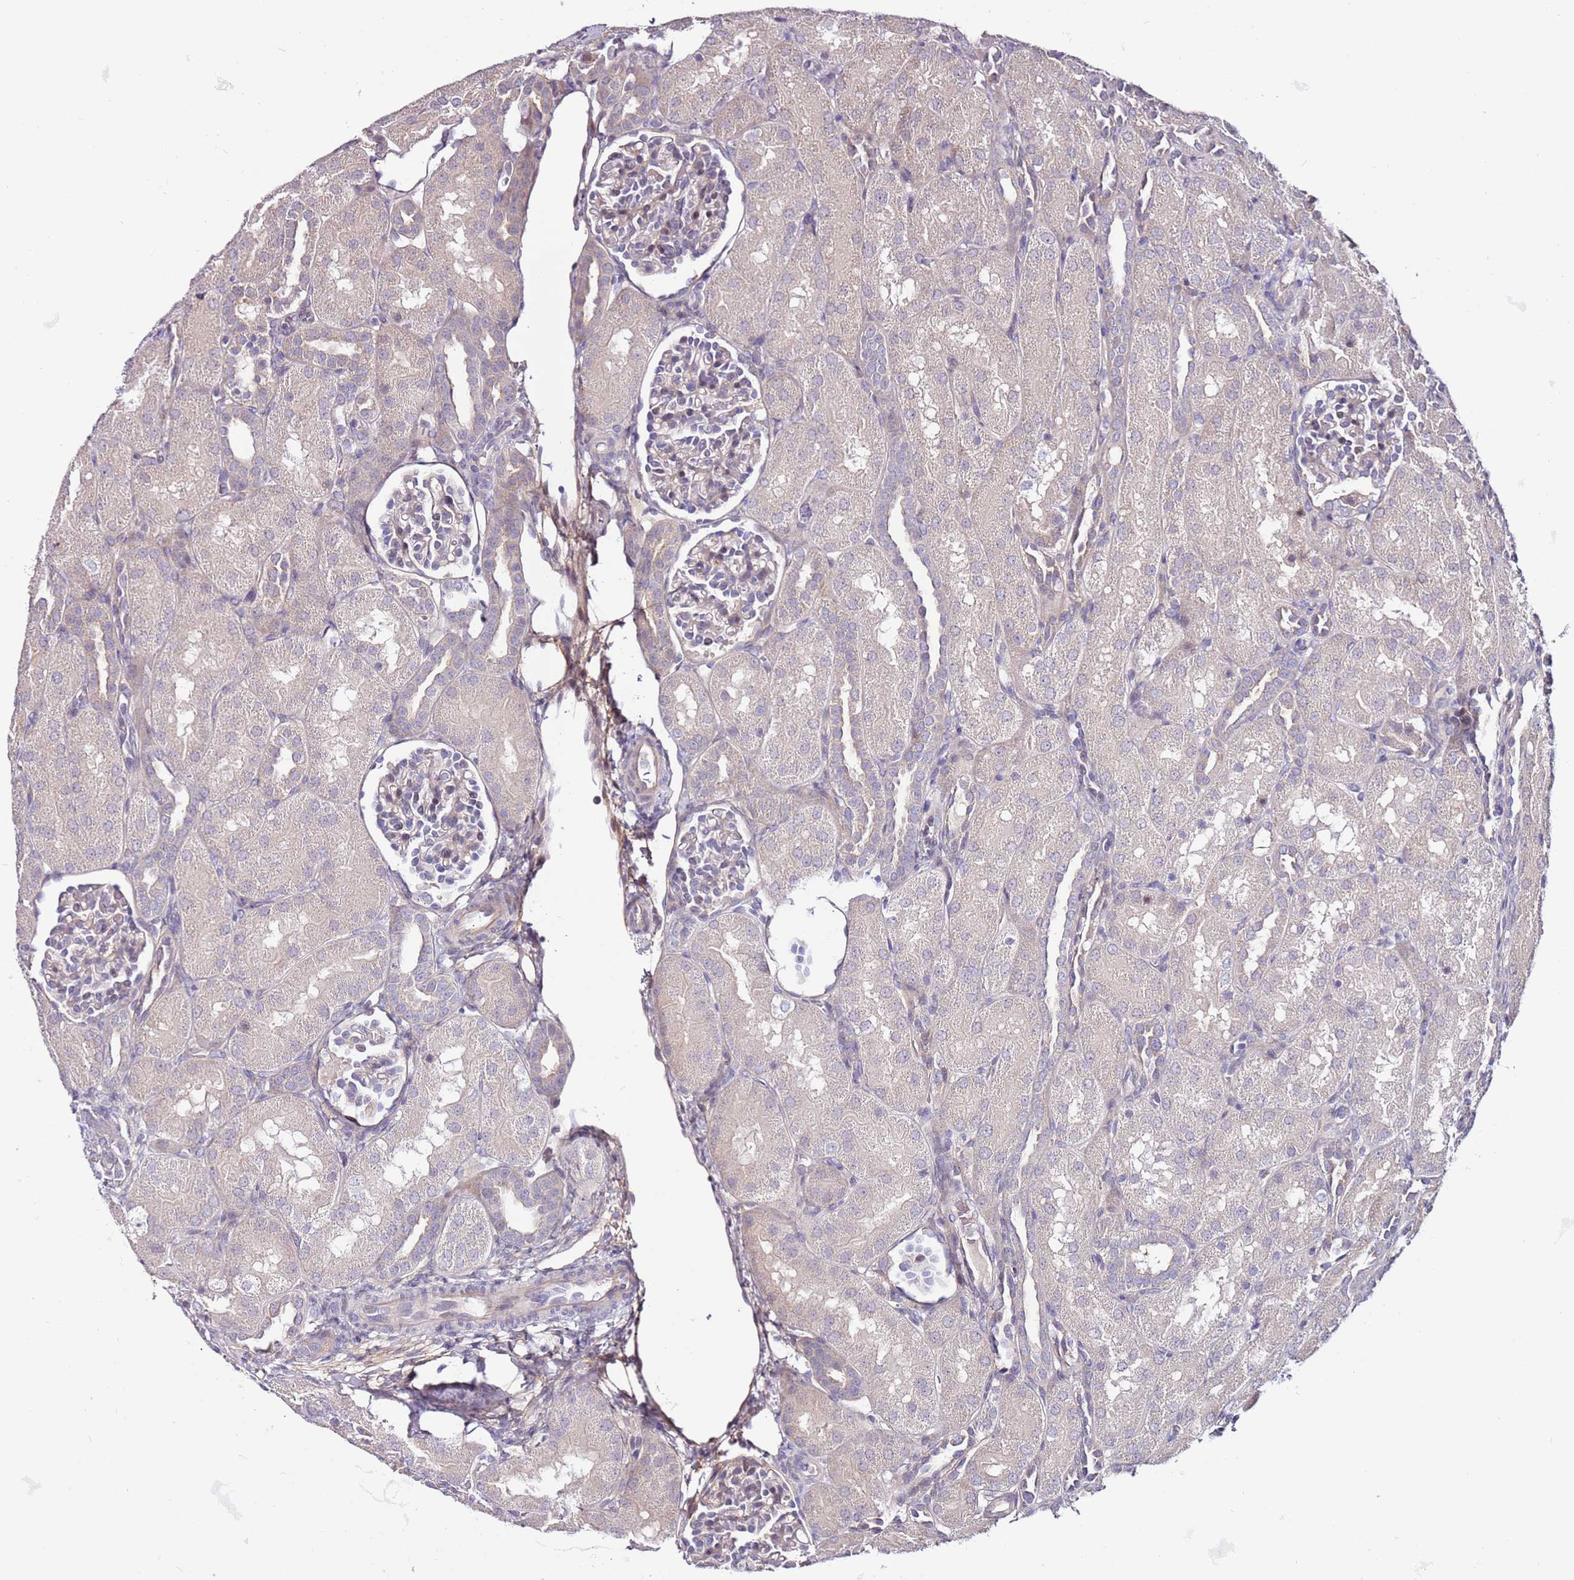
{"staining": {"intensity": "weak", "quantity": "<25%", "location": "nuclear"}, "tissue": "kidney", "cell_type": "Cells in glomeruli", "image_type": "normal", "snomed": [{"axis": "morphology", "description": "Normal tissue, NOS"}, {"axis": "topography", "description": "Kidney"}], "caption": "High power microscopy photomicrograph of an immunohistochemistry (IHC) image of normal kidney, revealing no significant positivity in cells in glomeruli.", "gene": "MTG2", "patient": {"sex": "male", "age": 1}}